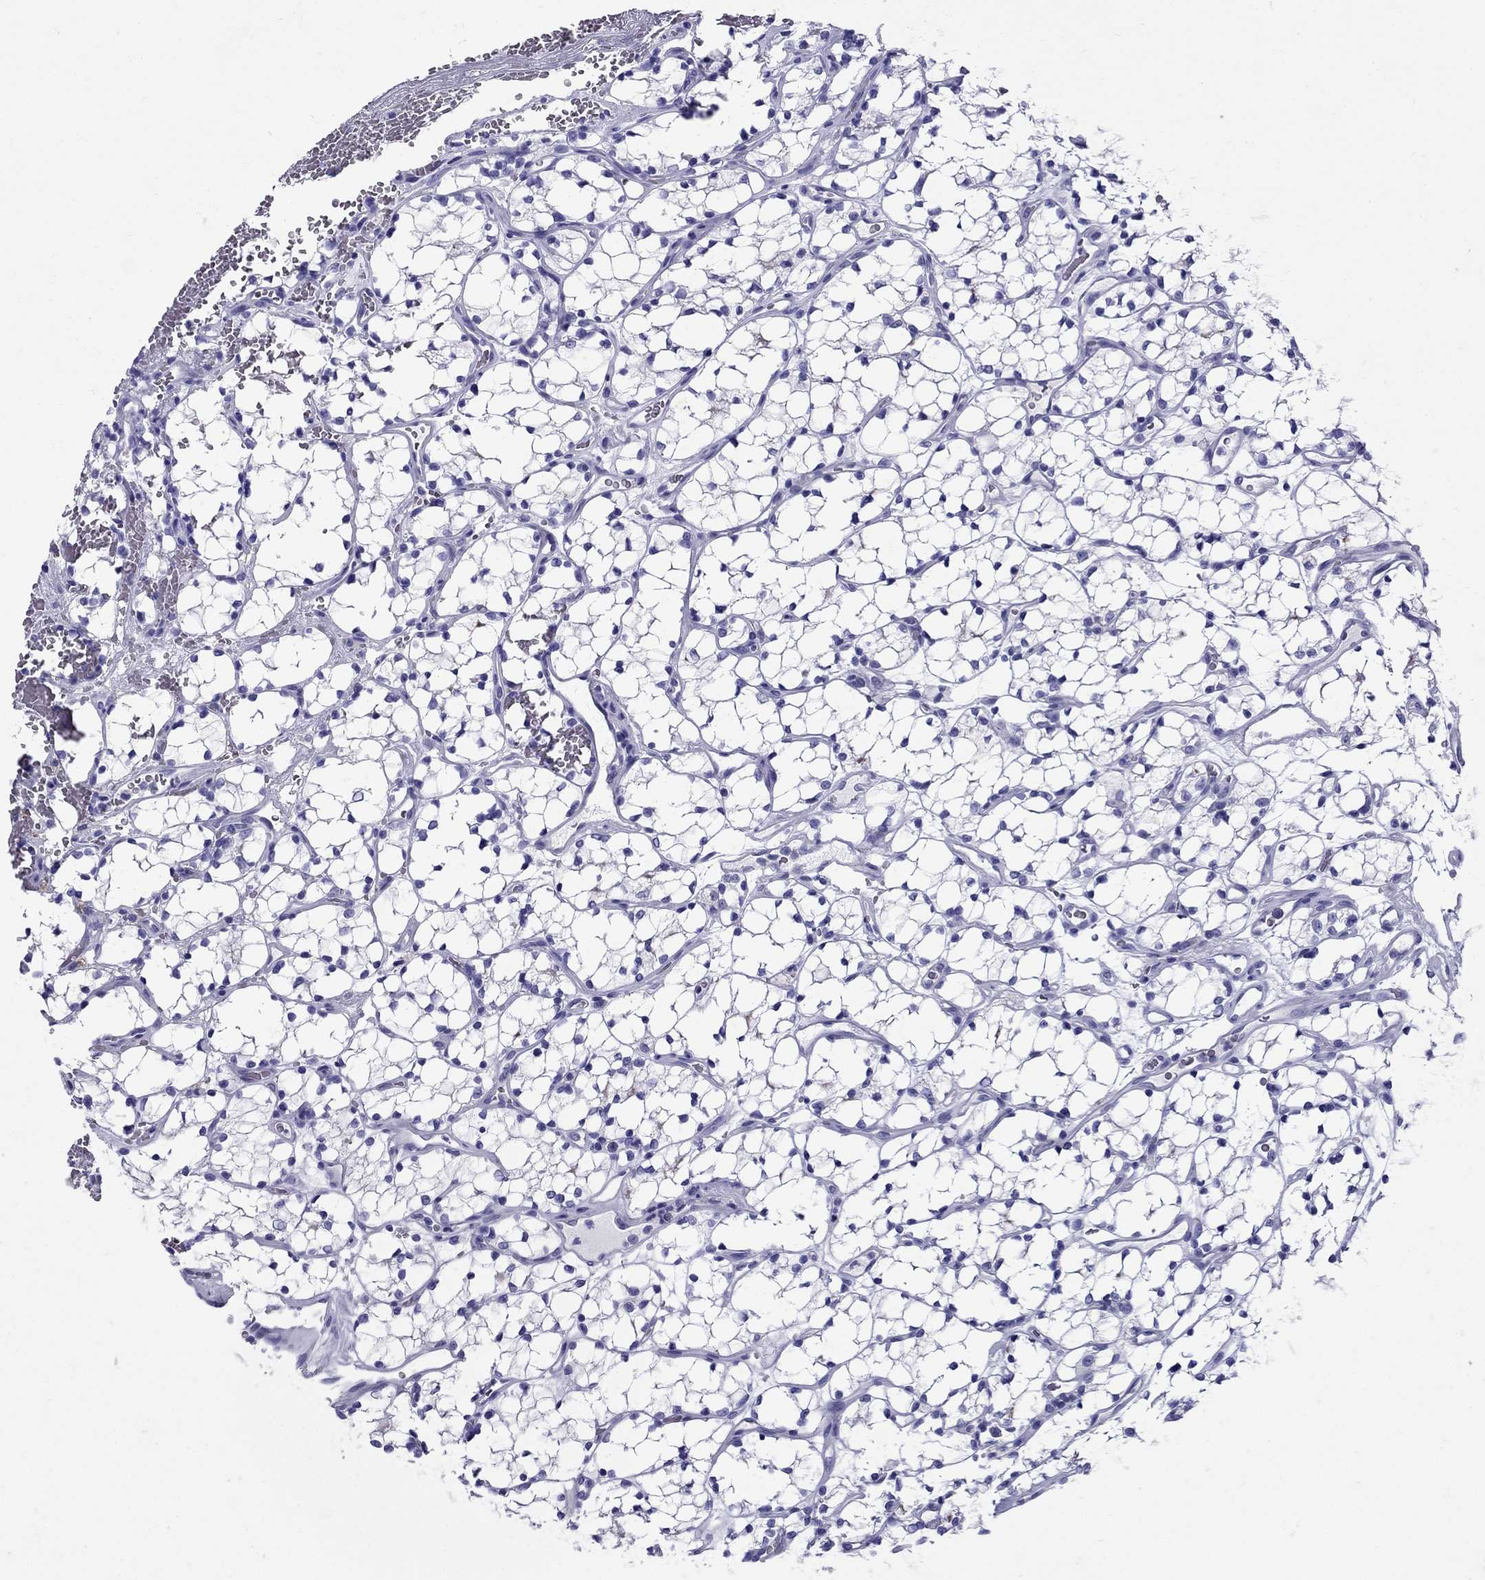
{"staining": {"intensity": "negative", "quantity": "none", "location": "none"}, "tissue": "renal cancer", "cell_type": "Tumor cells", "image_type": "cancer", "snomed": [{"axis": "morphology", "description": "Adenocarcinoma, NOS"}, {"axis": "topography", "description": "Kidney"}], "caption": "Micrograph shows no significant protein staining in tumor cells of renal cancer. The staining was performed using DAB to visualize the protein expression in brown, while the nuclei were stained in blue with hematoxylin (Magnification: 20x).", "gene": "AVPR1B", "patient": {"sex": "female", "age": 69}}